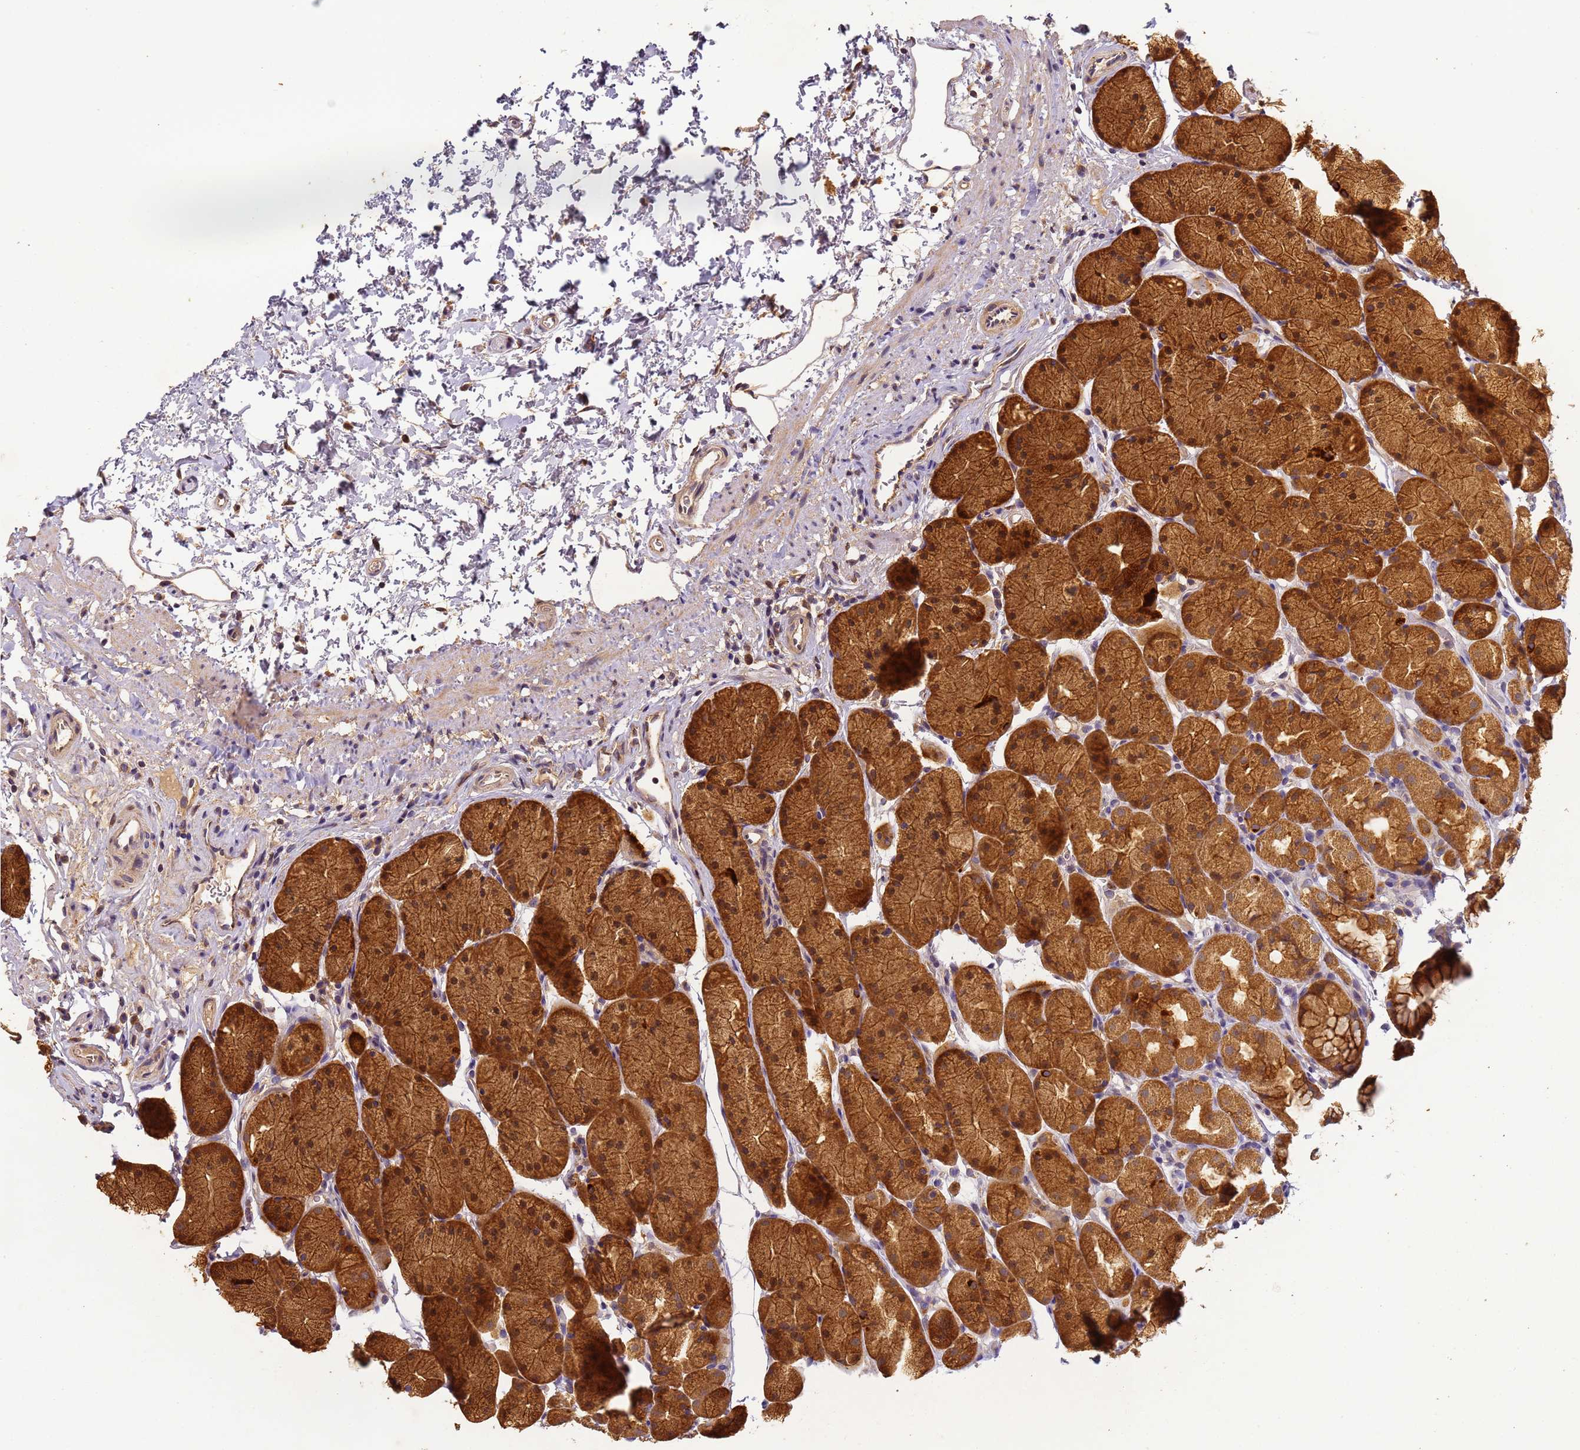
{"staining": {"intensity": "strong", "quantity": ">75%", "location": "cytoplasmic/membranous"}, "tissue": "stomach", "cell_type": "Glandular cells", "image_type": "normal", "snomed": [{"axis": "morphology", "description": "Normal tissue, NOS"}, {"axis": "topography", "description": "Stomach, upper"}, {"axis": "topography", "description": "Stomach"}], "caption": "Brown immunohistochemical staining in benign human stomach exhibits strong cytoplasmic/membranous positivity in about >75% of glandular cells.", "gene": "TIGAR", "patient": {"sex": "male", "age": 47}}